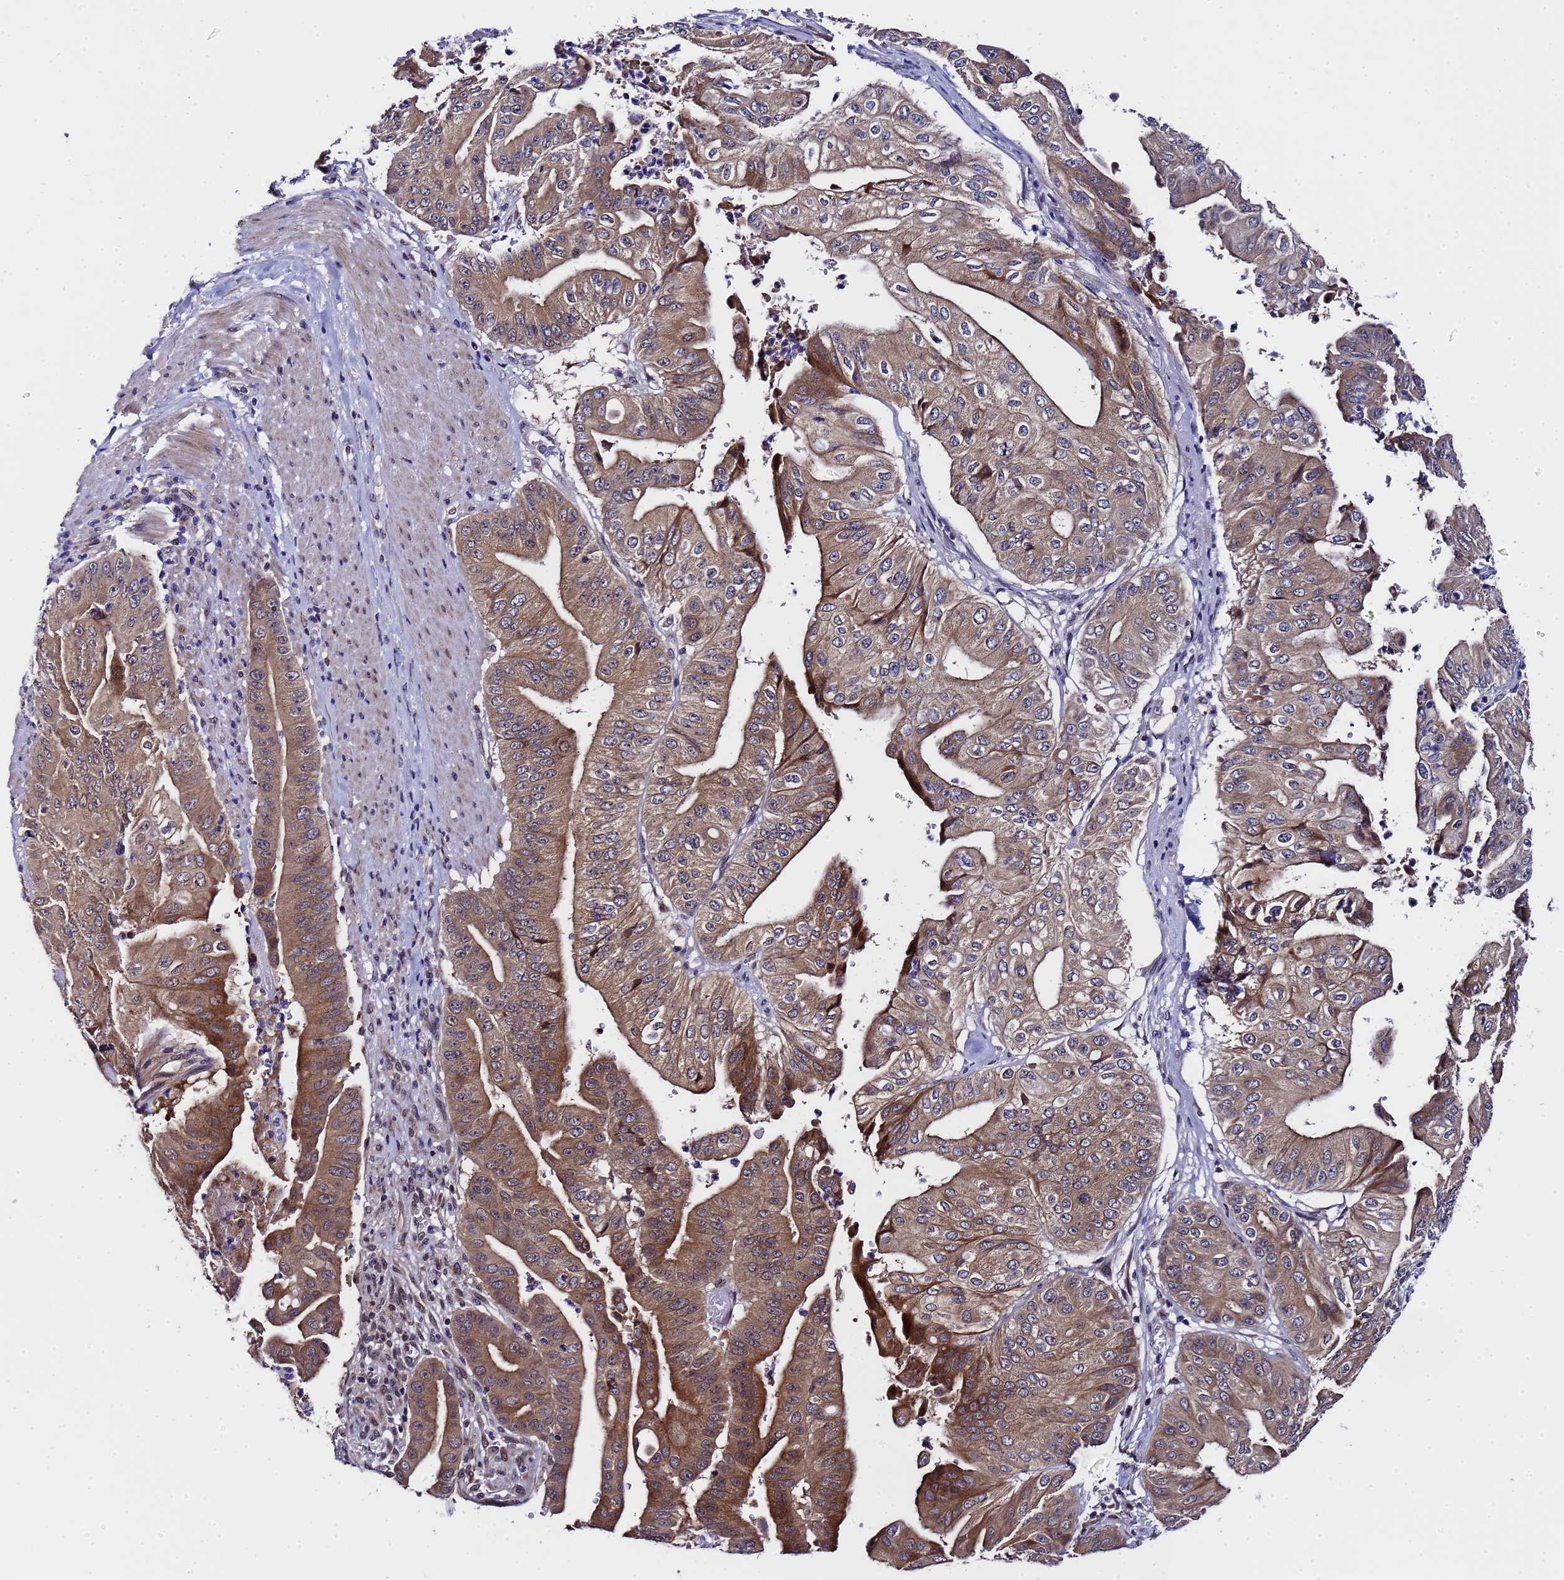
{"staining": {"intensity": "strong", "quantity": ">75%", "location": "cytoplasmic/membranous"}, "tissue": "pancreatic cancer", "cell_type": "Tumor cells", "image_type": "cancer", "snomed": [{"axis": "morphology", "description": "Adenocarcinoma, NOS"}, {"axis": "topography", "description": "Pancreas"}], "caption": "The photomicrograph exhibits a brown stain indicating the presence of a protein in the cytoplasmic/membranous of tumor cells in pancreatic cancer (adenocarcinoma).", "gene": "ANAPC13", "patient": {"sex": "female", "age": 77}}